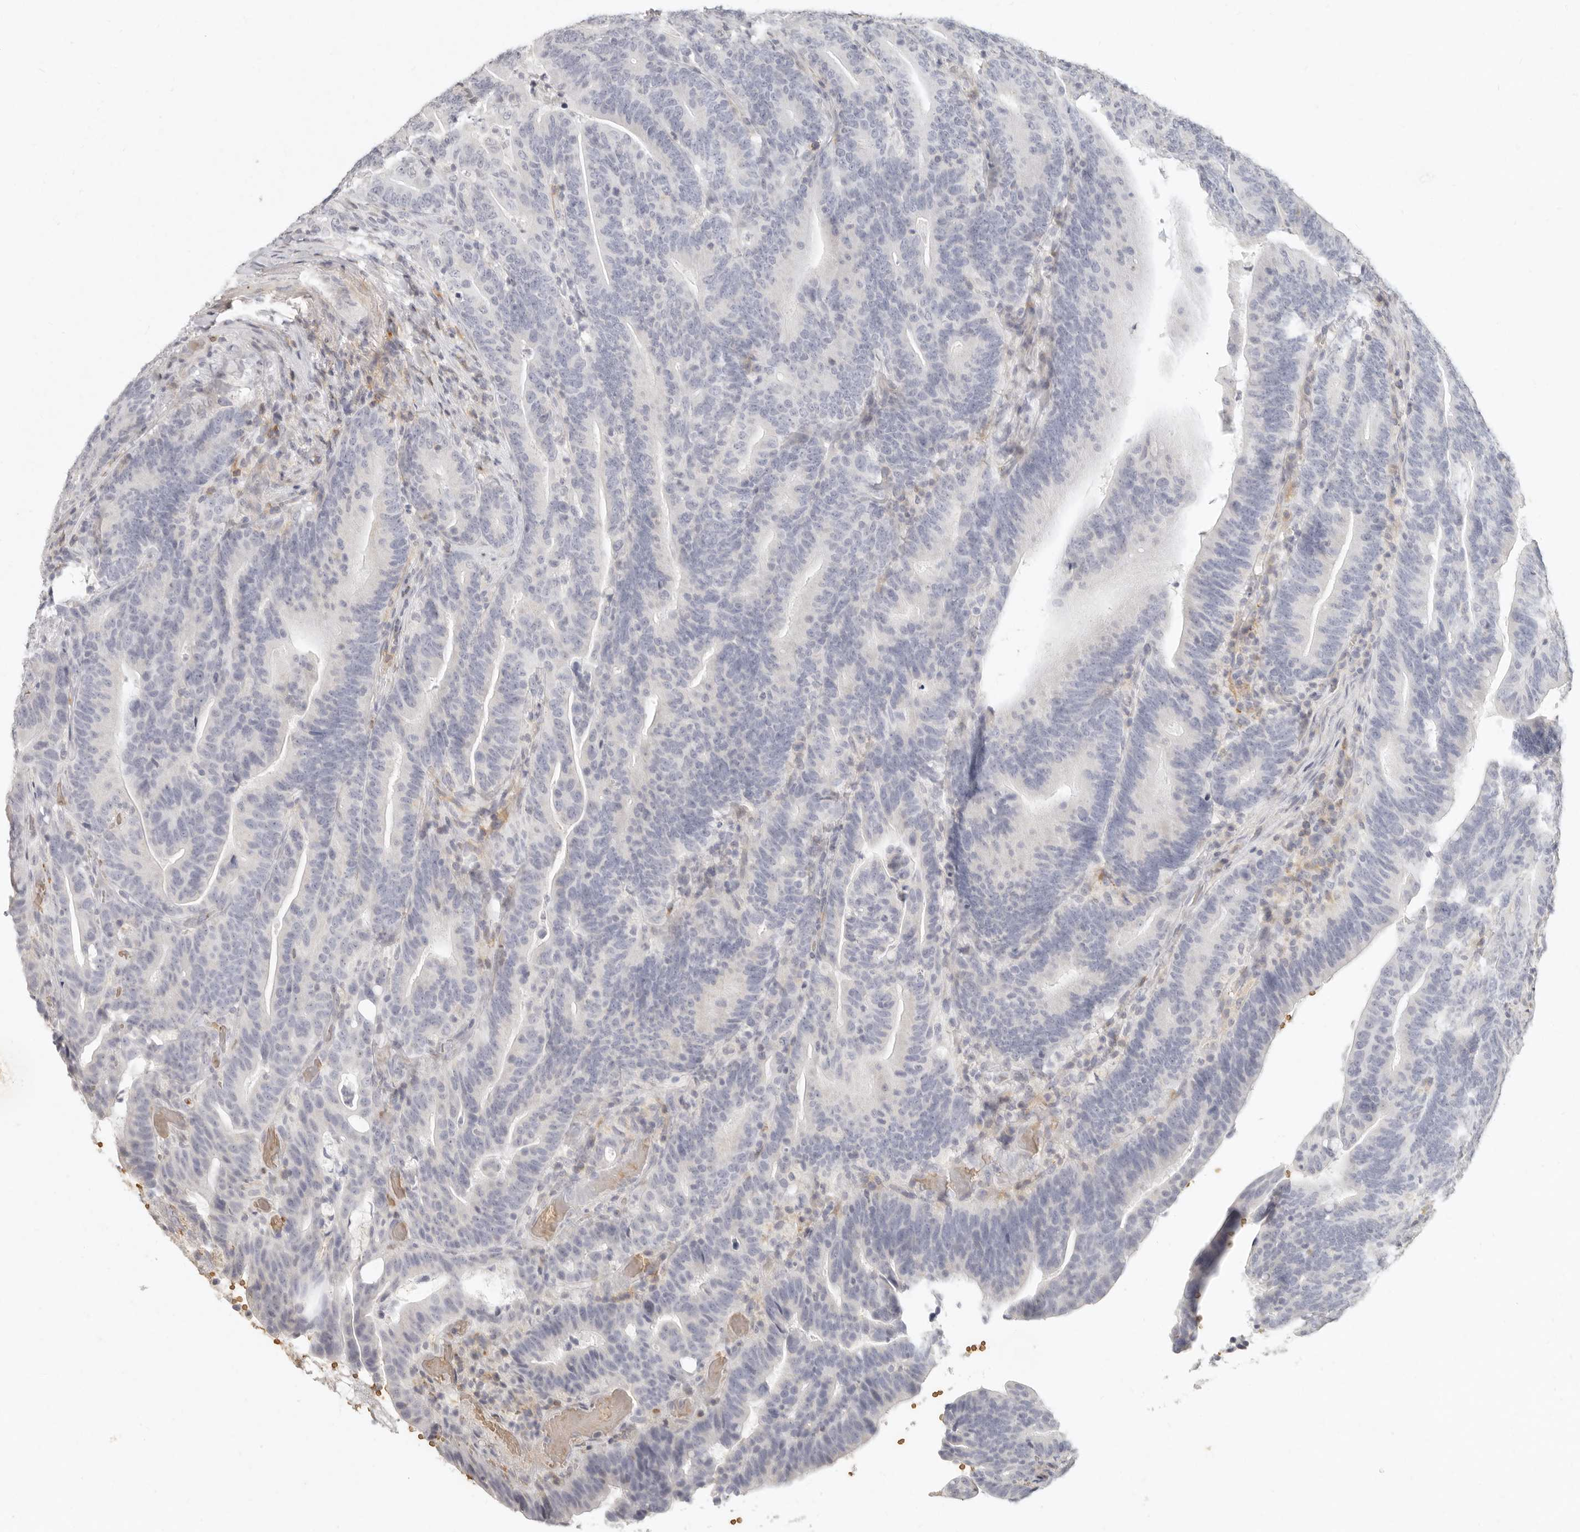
{"staining": {"intensity": "negative", "quantity": "none", "location": "none"}, "tissue": "colorectal cancer", "cell_type": "Tumor cells", "image_type": "cancer", "snomed": [{"axis": "morphology", "description": "Adenocarcinoma, NOS"}, {"axis": "topography", "description": "Colon"}], "caption": "High power microscopy photomicrograph of an IHC photomicrograph of colorectal adenocarcinoma, revealing no significant staining in tumor cells. (Stains: DAB IHC with hematoxylin counter stain, Microscopy: brightfield microscopy at high magnification).", "gene": "NIBAN1", "patient": {"sex": "female", "age": 66}}